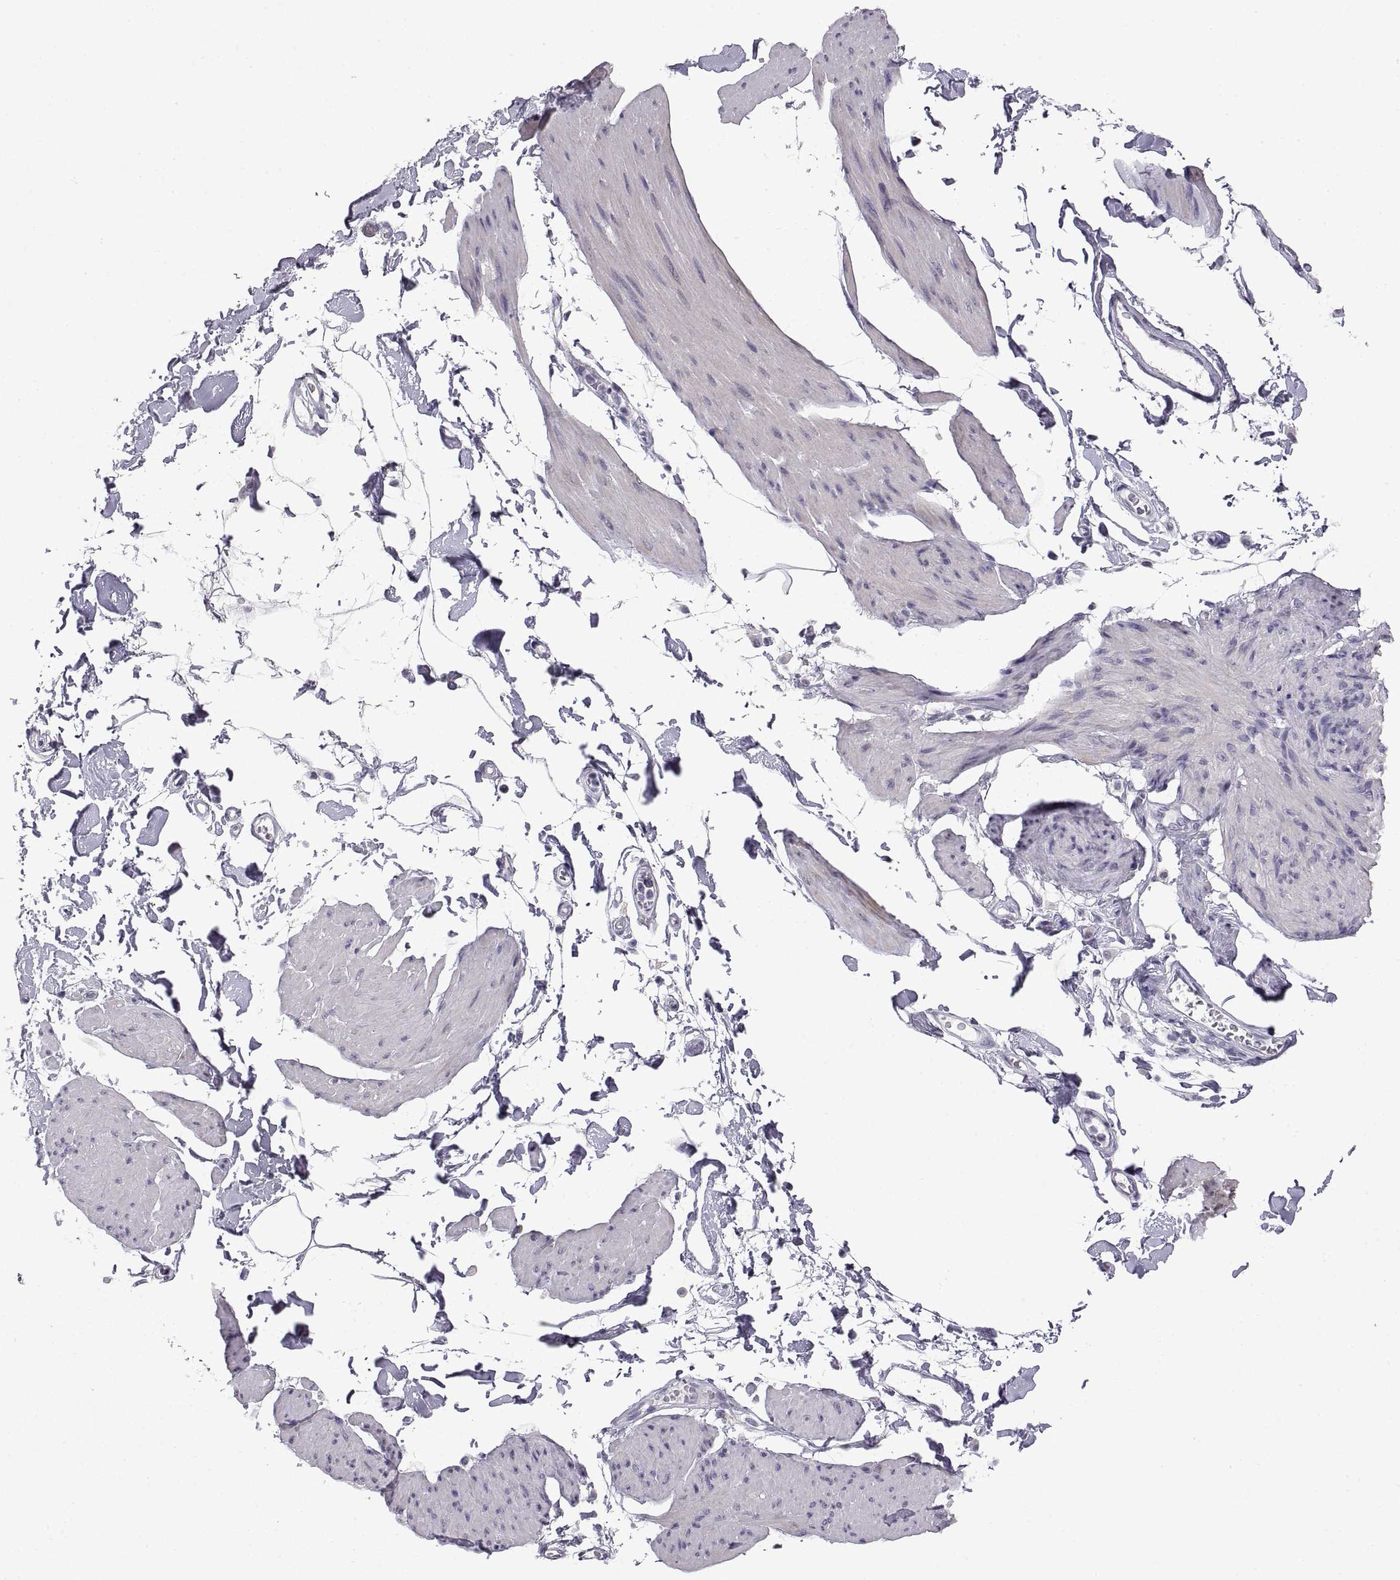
{"staining": {"intensity": "negative", "quantity": "none", "location": "none"}, "tissue": "smooth muscle", "cell_type": "Smooth muscle cells", "image_type": "normal", "snomed": [{"axis": "morphology", "description": "Normal tissue, NOS"}, {"axis": "topography", "description": "Adipose tissue"}, {"axis": "topography", "description": "Smooth muscle"}, {"axis": "topography", "description": "Peripheral nerve tissue"}], "caption": "This is an IHC image of normal smooth muscle. There is no staining in smooth muscle cells.", "gene": "FAM170A", "patient": {"sex": "male", "age": 83}}